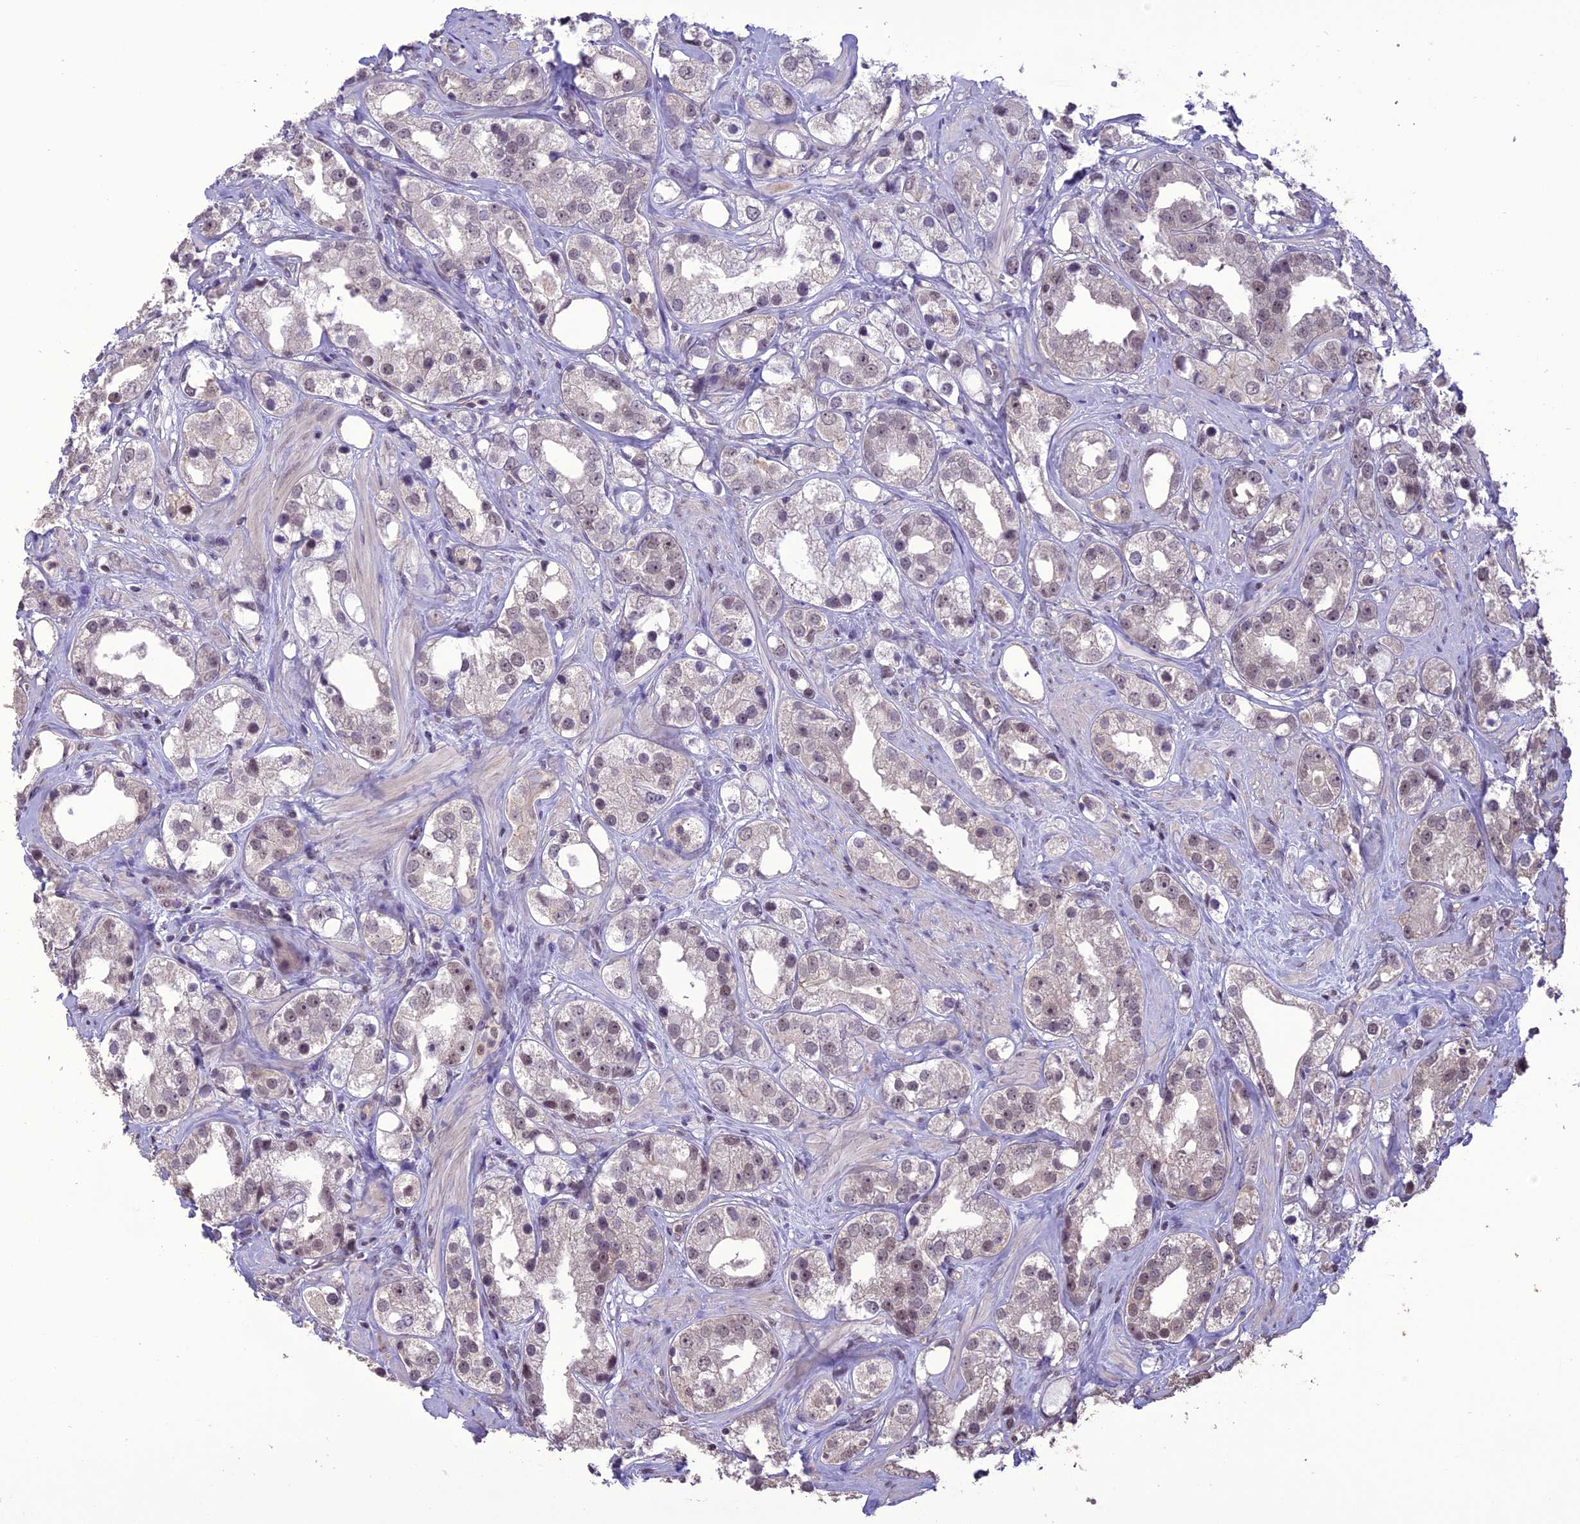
{"staining": {"intensity": "weak", "quantity": "25%-75%", "location": "nuclear"}, "tissue": "prostate cancer", "cell_type": "Tumor cells", "image_type": "cancer", "snomed": [{"axis": "morphology", "description": "Adenocarcinoma, NOS"}, {"axis": "topography", "description": "Prostate"}], "caption": "Adenocarcinoma (prostate) stained for a protein (brown) shows weak nuclear positive staining in approximately 25%-75% of tumor cells.", "gene": "TIGD7", "patient": {"sex": "male", "age": 79}}